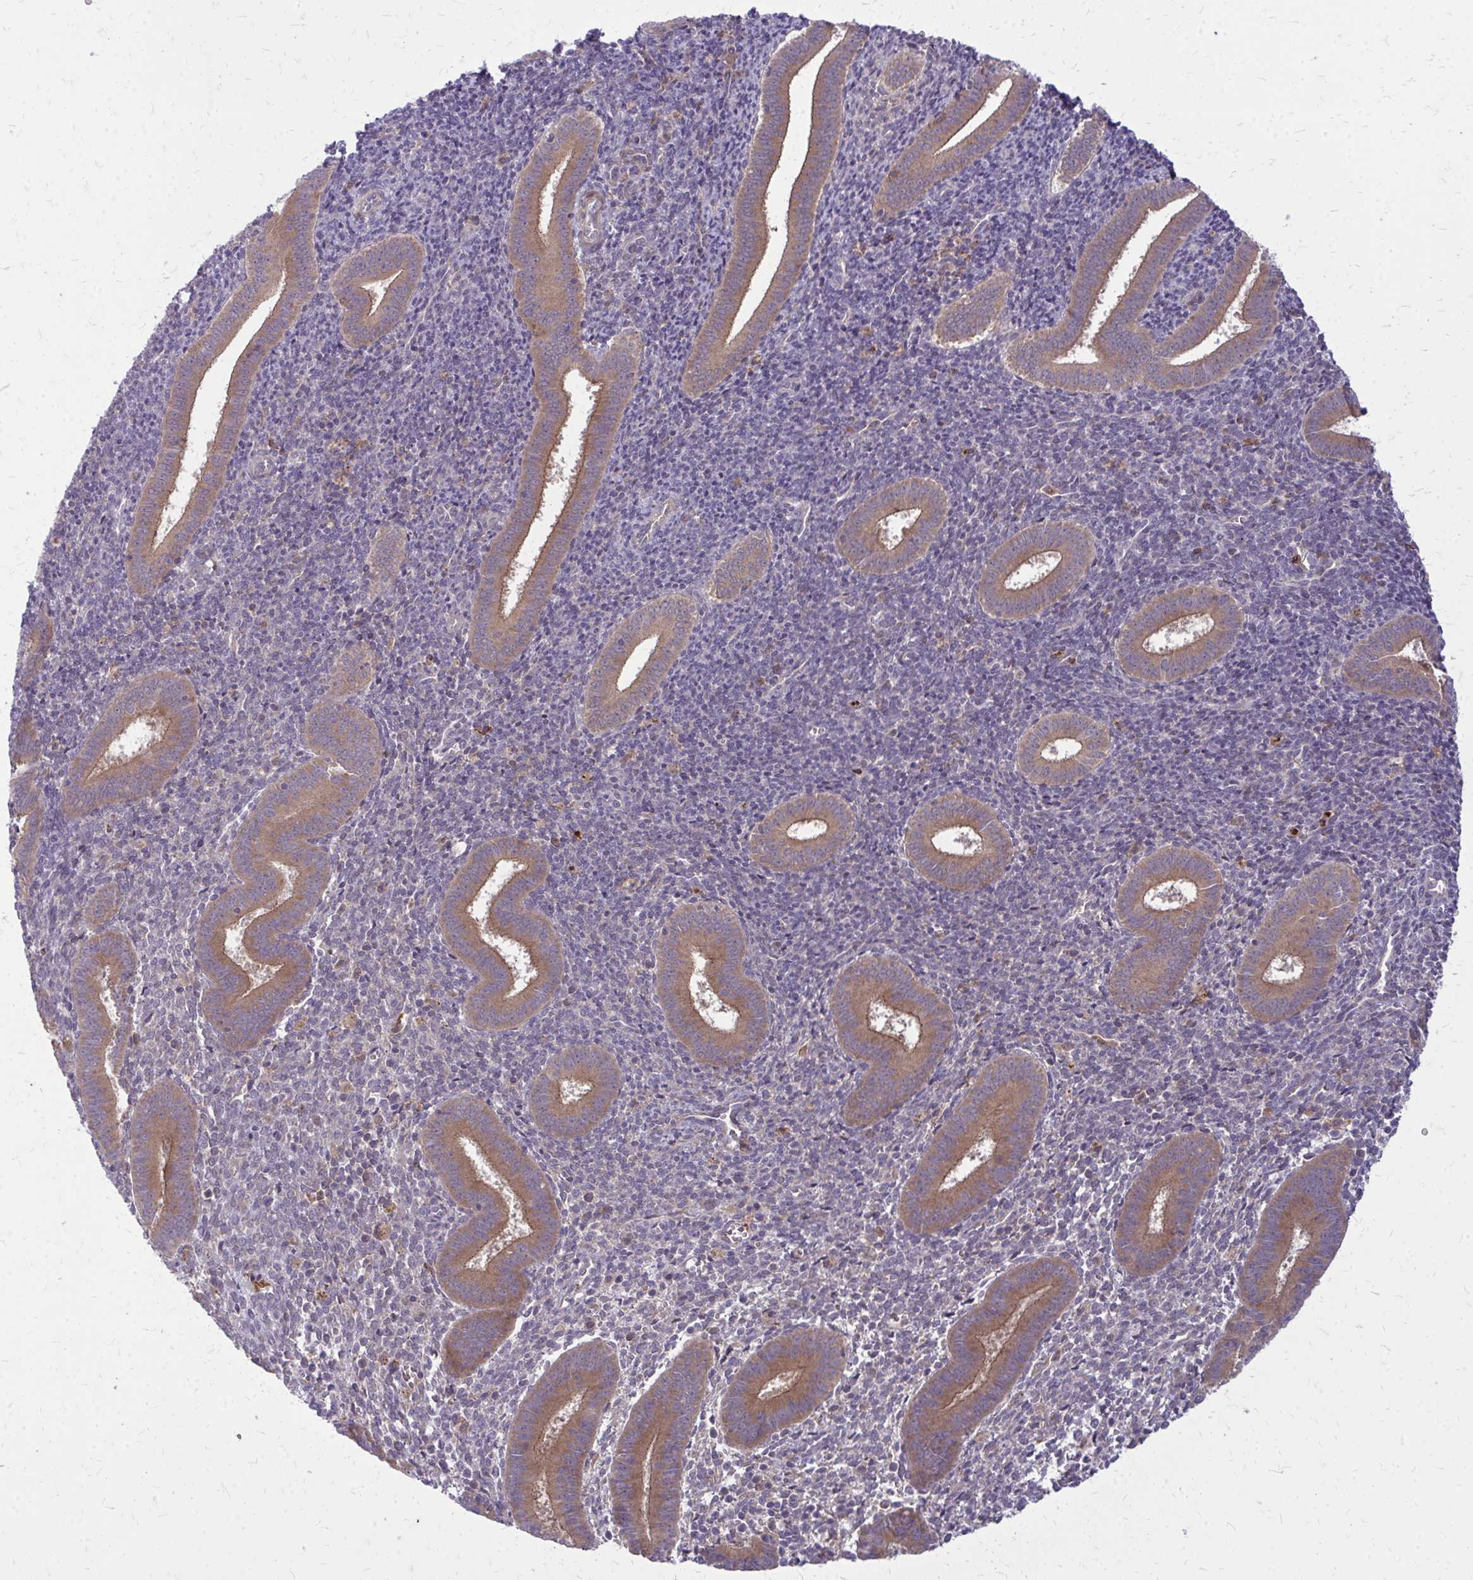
{"staining": {"intensity": "negative", "quantity": "none", "location": "none"}, "tissue": "endometrium", "cell_type": "Cells in endometrial stroma", "image_type": "normal", "snomed": [{"axis": "morphology", "description": "Normal tissue, NOS"}, {"axis": "topography", "description": "Endometrium"}], "caption": "DAB immunohistochemical staining of normal endometrium shows no significant expression in cells in endometrial stroma.", "gene": "OXNAD1", "patient": {"sex": "female", "age": 25}}